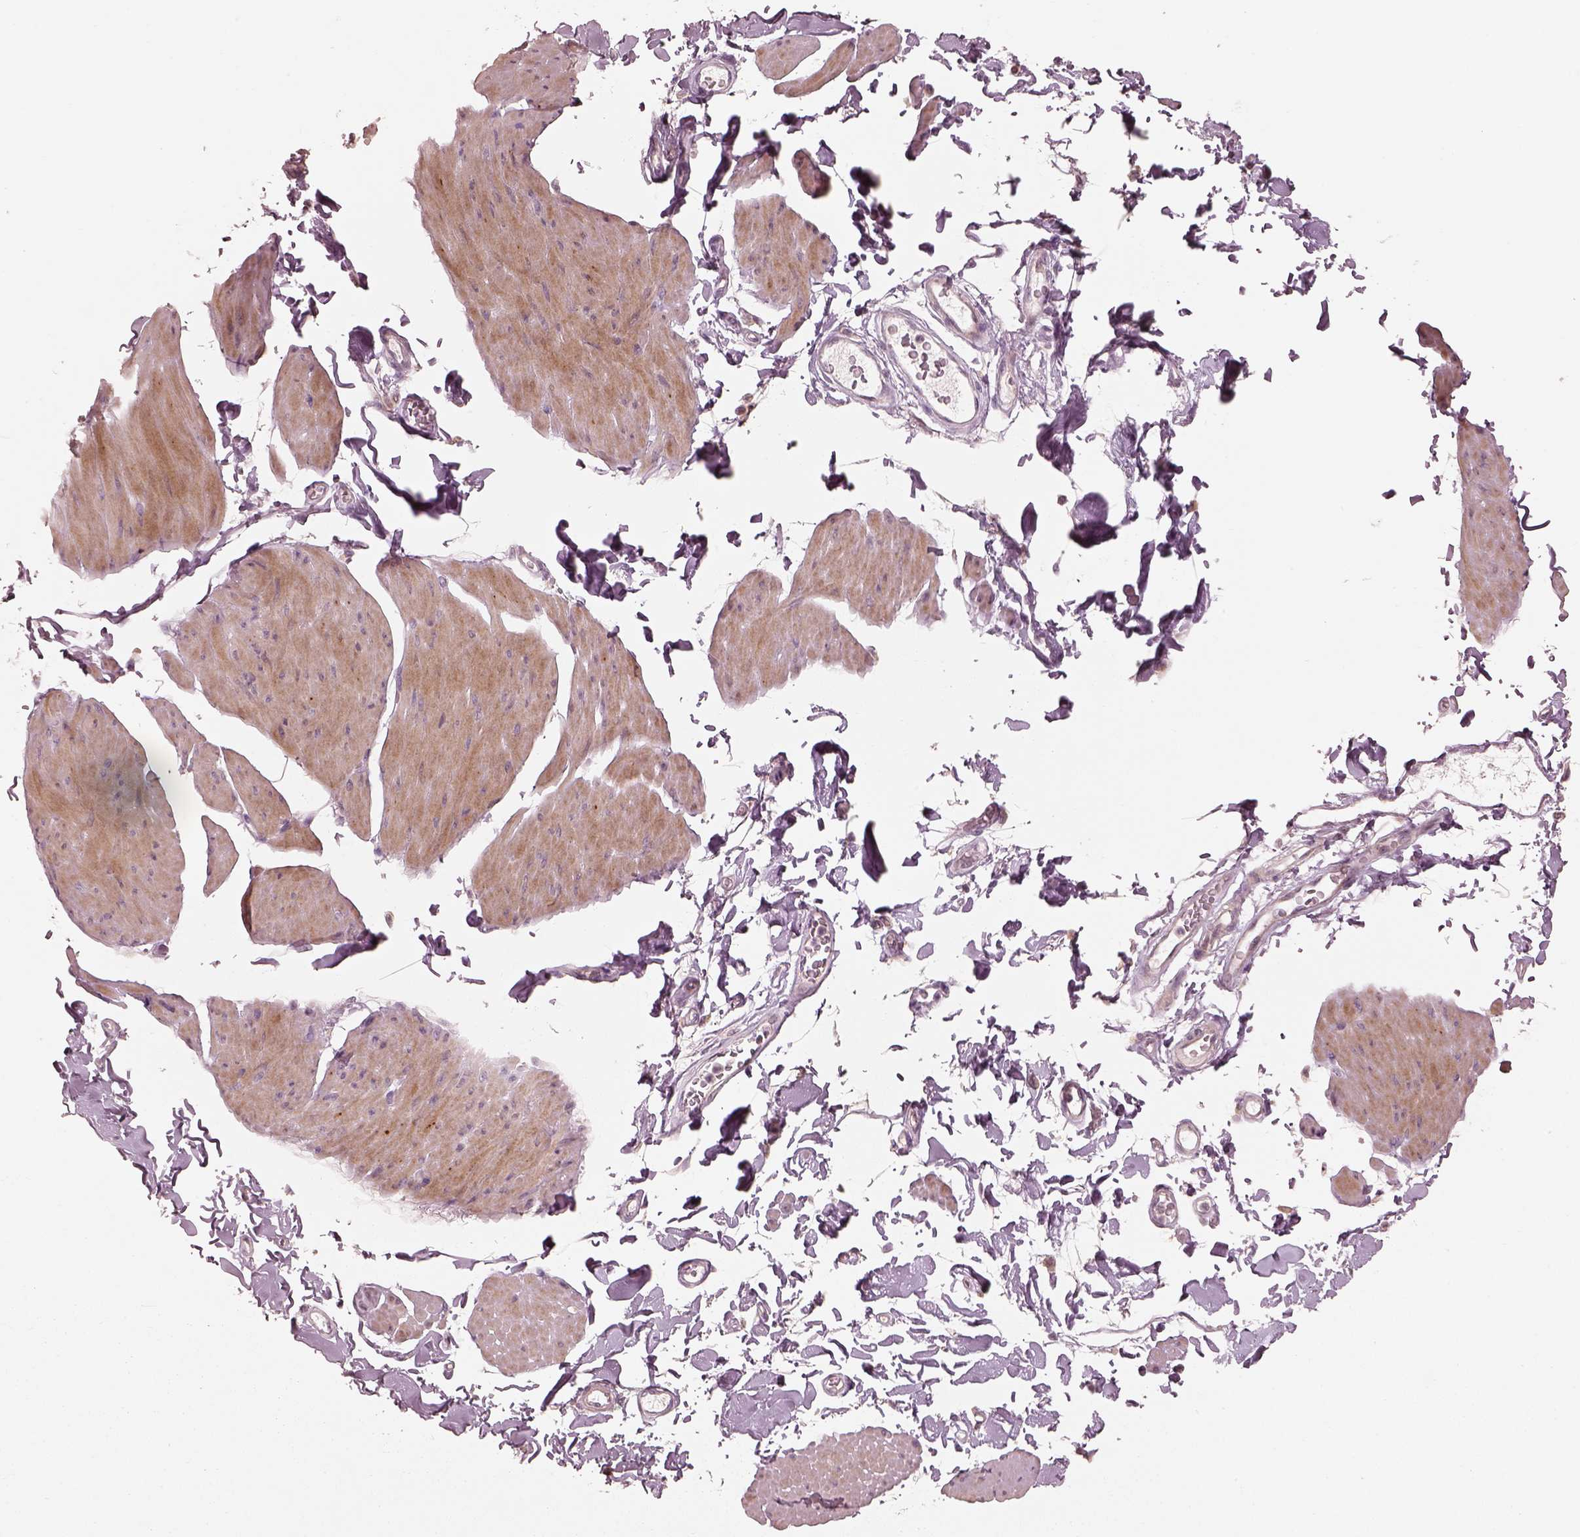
{"staining": {"intensity": "weak", "quantity": "25%-75%", "location": "cytoplasmic/membranous"}, "tissue": "smooth muscle", "cell_type": "Smooth muscle cells", "image_type": "normal", "snomed": [{"axis": "morphology", "description": "Normal tissue, NOS"}, {"axis": "topography", "description": "Adipose tissue"}, {"axis": "topography", "description": "Smooth muscle"}, {"axis": "topography", "description": "Peripheral nerve tissue"}], "caption": "A histopathology image of smooth muscle stained for a protein shows weak cytoplasmic/membranous brown staining in smooth muscle cells.", "gene": "SLC25A46", "patient": {"sex": "male", "age": 83}}